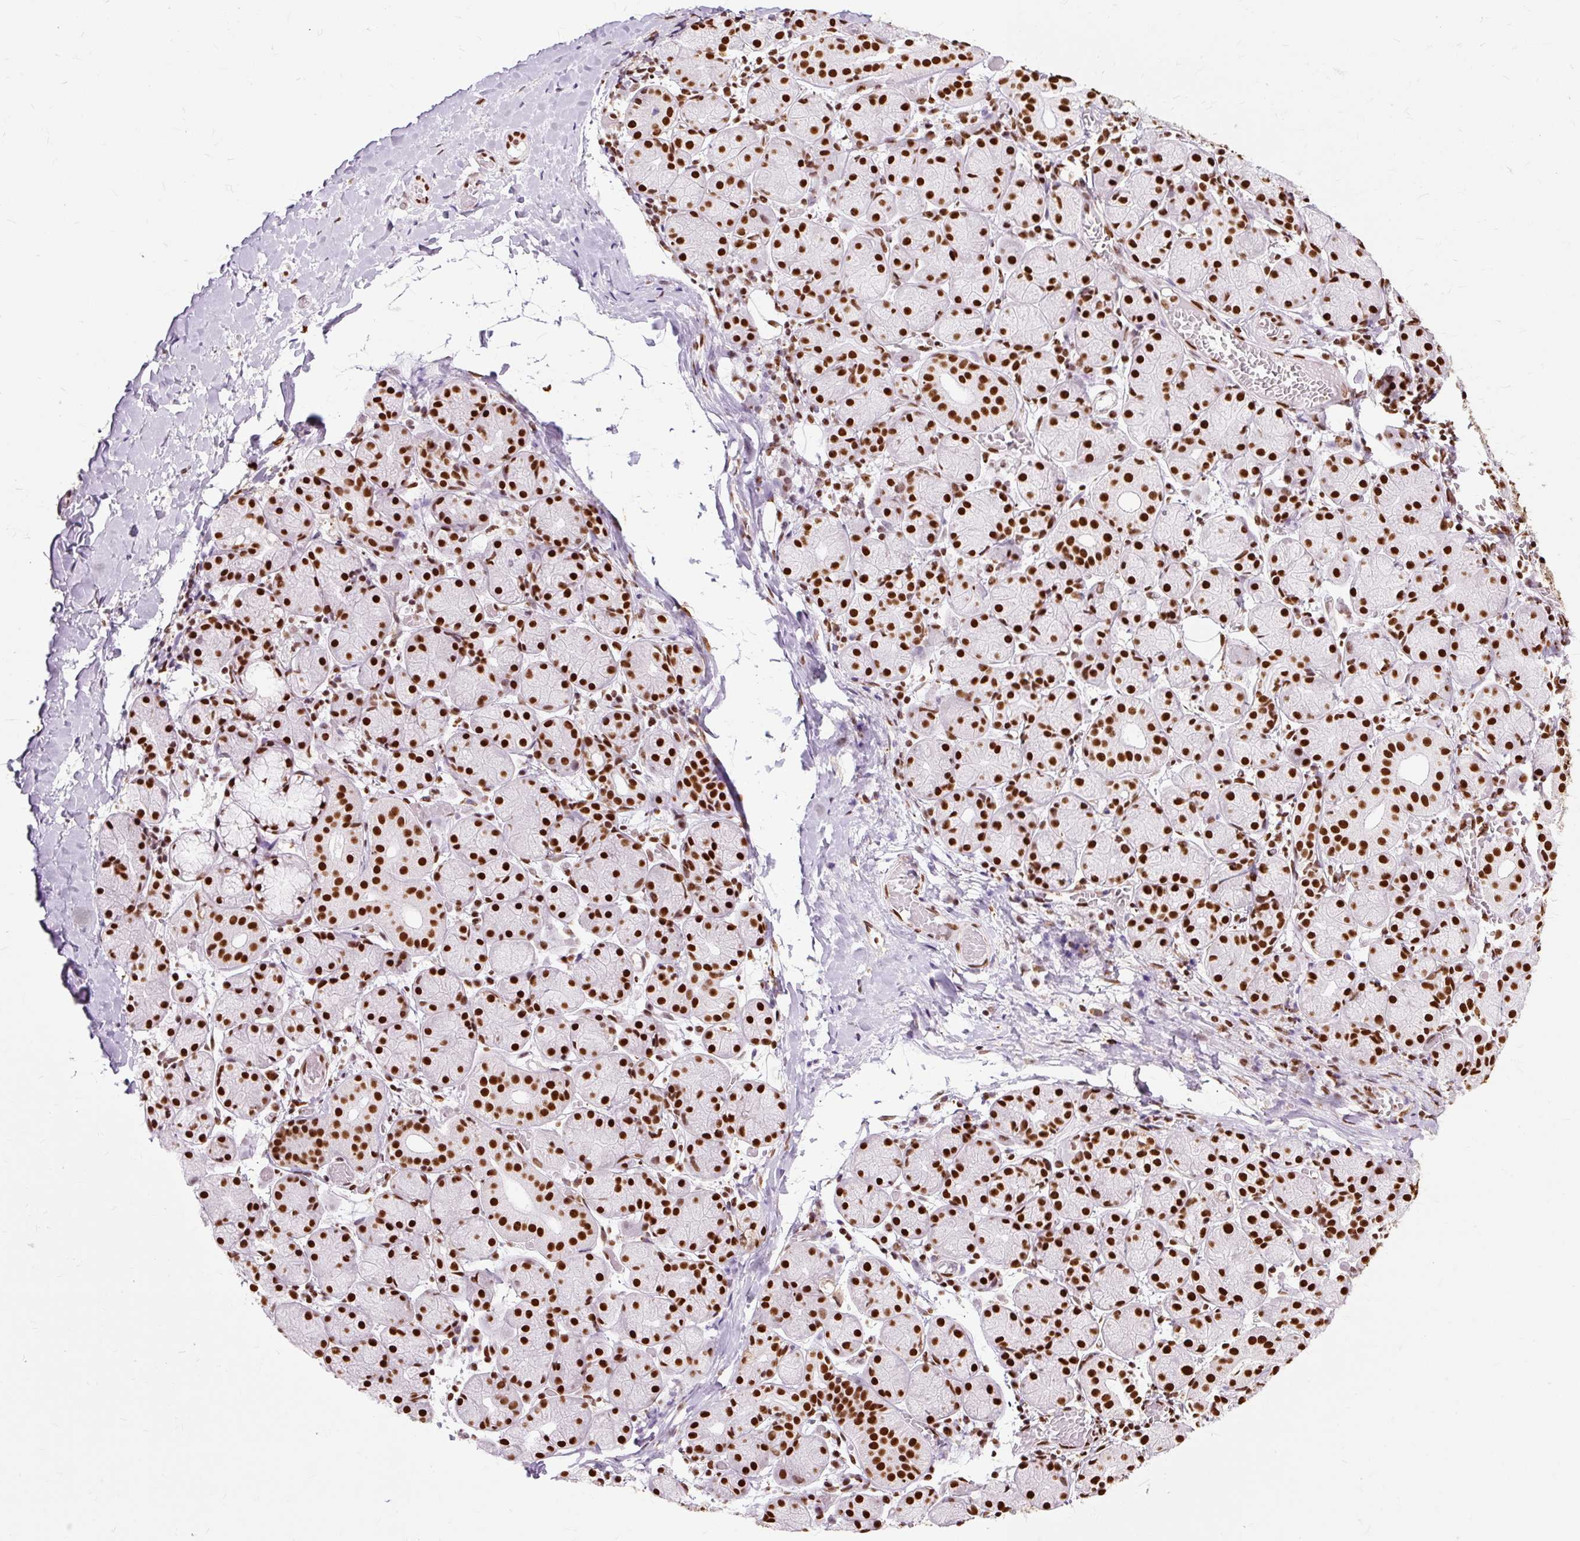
{"staining": {"intensity": "strong", "quantity": ">75%", "location": "nuclear"}, "tissue": "salivary gland", "cell_type": "Glandular cells", "image_type": "normal", "snomed": [{"axis": "morphology", "description": "Normal tissue, NOS"}, {"axis": "topography", "description": "Salivary gland"}], "caption": "This is a photomicrograph of IHC staining of benign salivary gland, which shows strong positivity in the nuclear of glandular cells.", "gene": "XRCC6", "patient": {"sex": "female", "age": 24}}